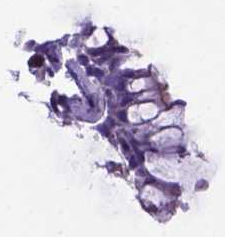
{"staining": {"intensity": "moderate", "quantity": "<25%", "location": "cytoplasmic/membranous"}, "tissue": "bronchus", "cell_type": "Respiratory epithelial cells", "image_type": "normal", "snomed": [{"axis": "morphology", "description": "Normal tissue, NOS"}, {"axis": "topography", "description": "Cartilage tissue"}, {"axis": "topography", "description": "Bronchus"}], "caption": "Immunohistochemistry of benign bronchus displays low levels of moderate cytoplasmic/membranous staining in about <25% of respiratory epithelial cells. The staining was performed using DAB (3,3'-diaminobenzidine) to visualize the protein expression in brown, while the nuclei were stained in blue with hematoxylin (Magnification: 20x).", "gene": "ADAM12", "patient": {"sex": "female", "age": 79}}